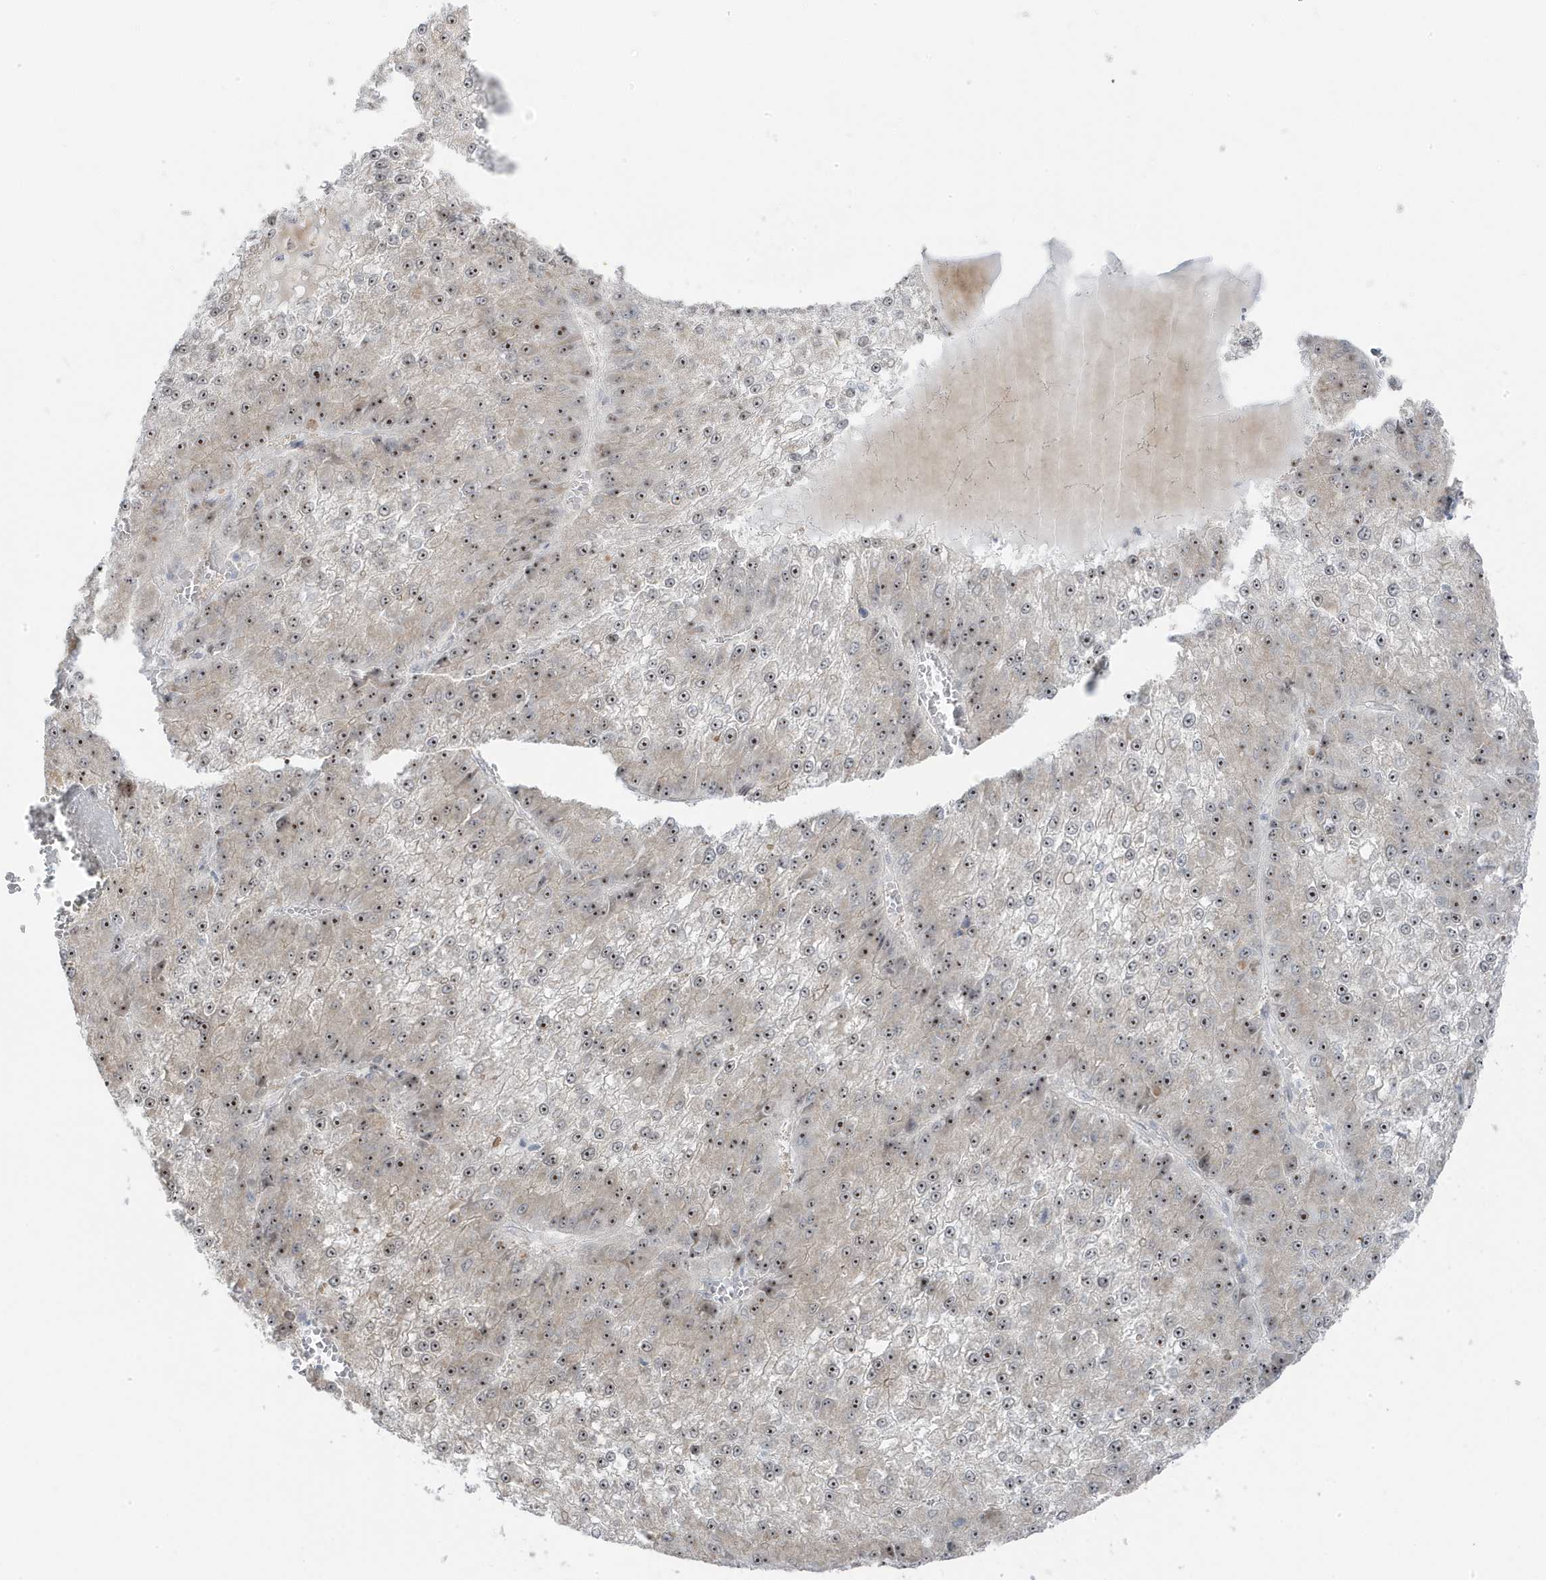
{"staining": {"intensity": "strong", "quantity": ">75%", "location": "nuclear"}, "tissue": "liver cancer", "cell_type": "Tumor cells", "image_type": "cancer", "snomed": [{"axis": "morphology", "description": "Carcinoma, Hepatocellular, NOS"}, {"axis": "topography", "description": "Liver"}], "caption": "The photomicrograph displays immunohistochemical staining of hepatocellular carcinoma (liver). There is strong nuclear positivity is seen in approximately >75% of tumor cells. (Stains: DAB (3,3'-diaminobenzidine) in brown, nuclei in blue, Microscopy: brightfield microscopy at high magnification).", "gene": "TSEN15", "patient": {"sex": "female", "age": 73}}